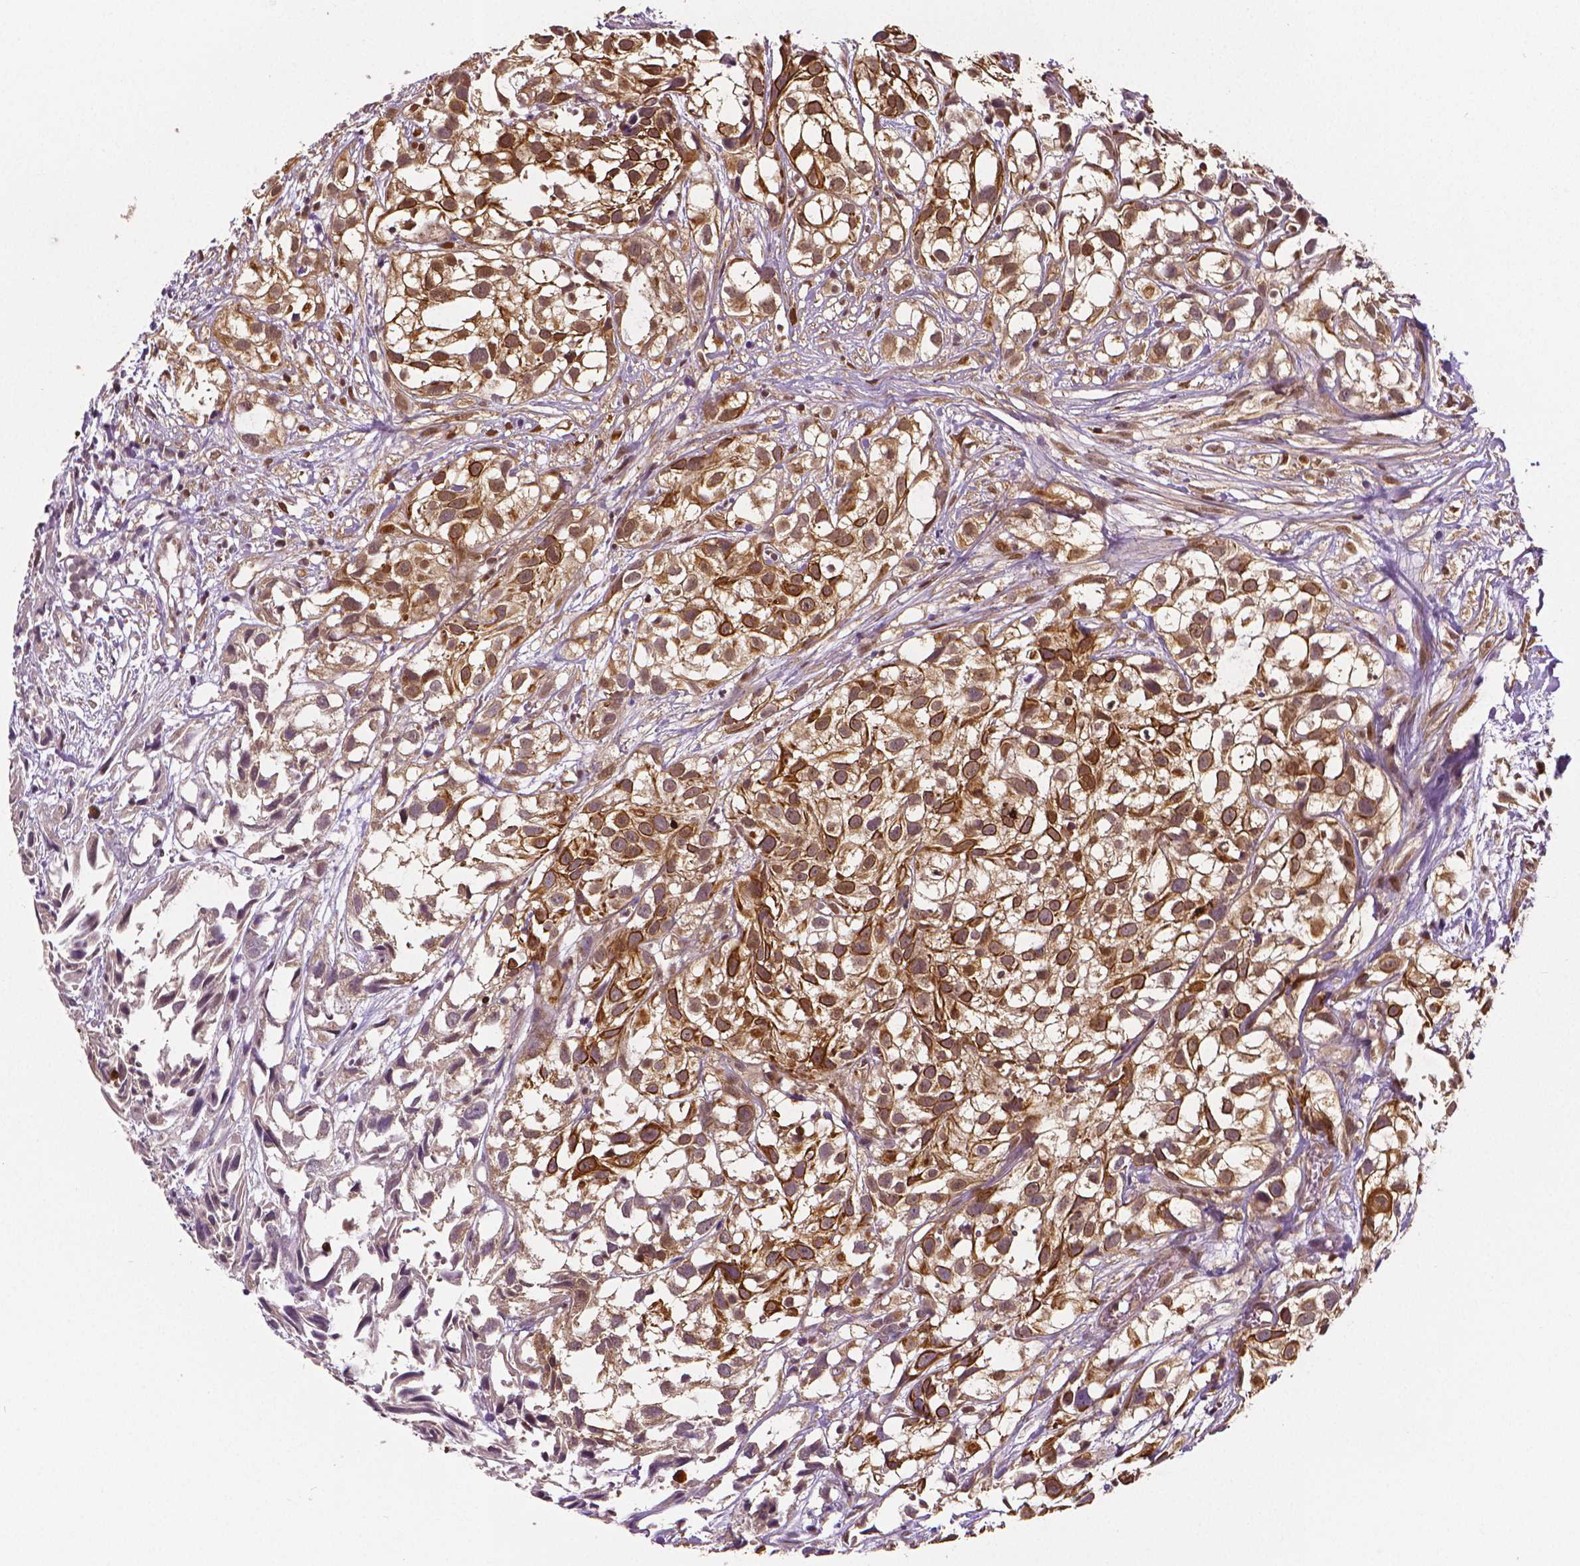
{"staining": {"intensity": "moderate", "quantity": ">75%", "location": "cytoplasmic/membranous"}, "tissue": "urothelial cancer", "cell_type": "Tumor cells", "image_type": "cancer", "snomed": [{"axis": "morphology", "description": "Urothelial carcinoma, High grade"}, {"axis": "topography", "description": "Urinary bladder"}], "caption": "A brown stain labels moderate cytoplasmic/membranous expression of a protein in human urothelial cancer tumor cells.", "gene": "STAT3", "patient": {"sex": "male", "age": 56}}